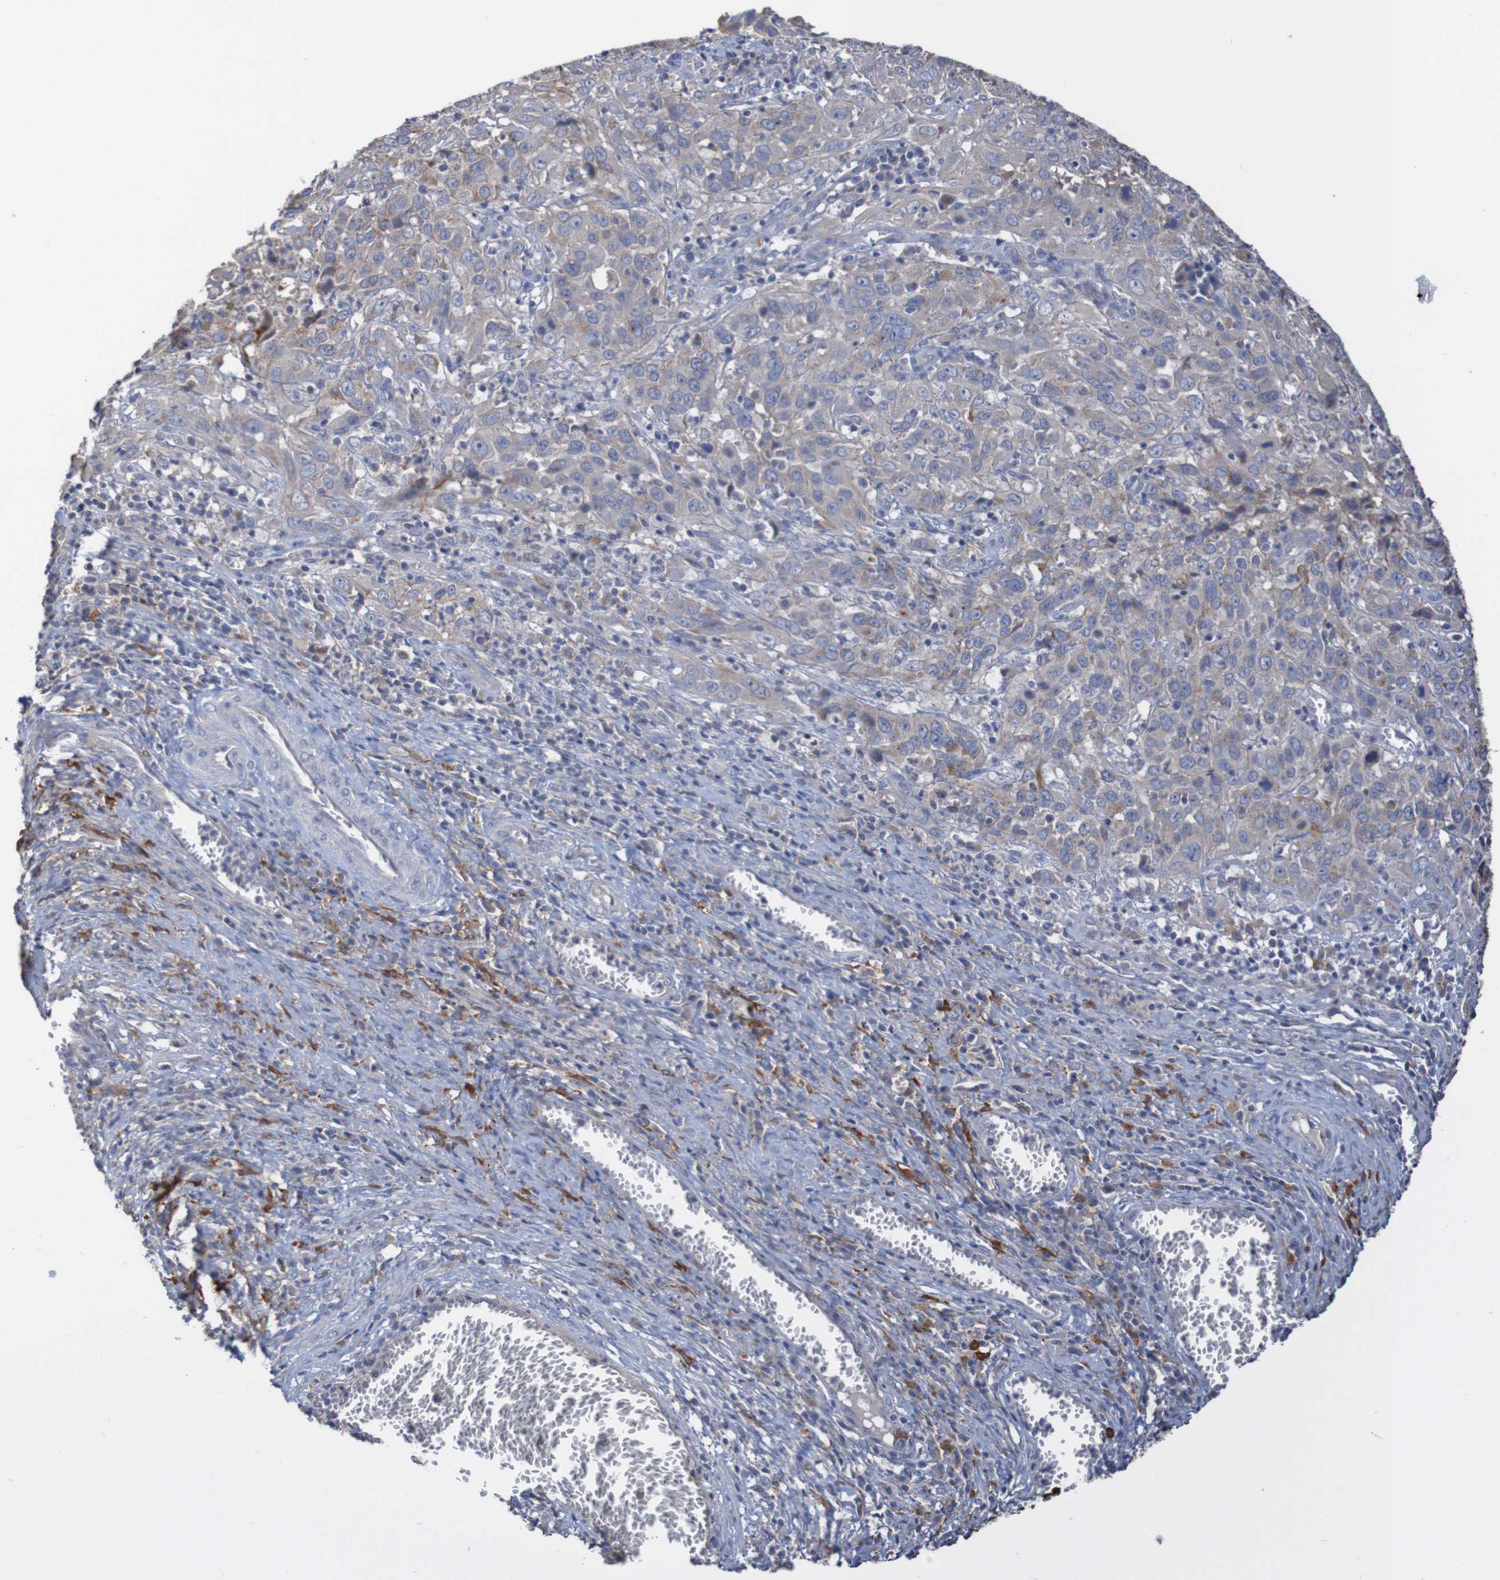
{"staining": {"intensity": "weak", "quantity": "<25%", "location": "cytoplasmic/membranous"}, "tissue": "cervical cancer", "cell_type": "Tumor cells", "image_type": "cancer", "snomed": [{"axis": "morphology", "description": "Squamous cell carcinoma, NOS"}, {"axis": "topography", "description": "Cervix"}], "caption": "Human cervical cancer (squamous cell carcinoma) stained for a protein using immunohistochemistry exhibits no staining in tumor cells.", "gene": "PHYH", "patient": {"sex": "female", "age": 32}}